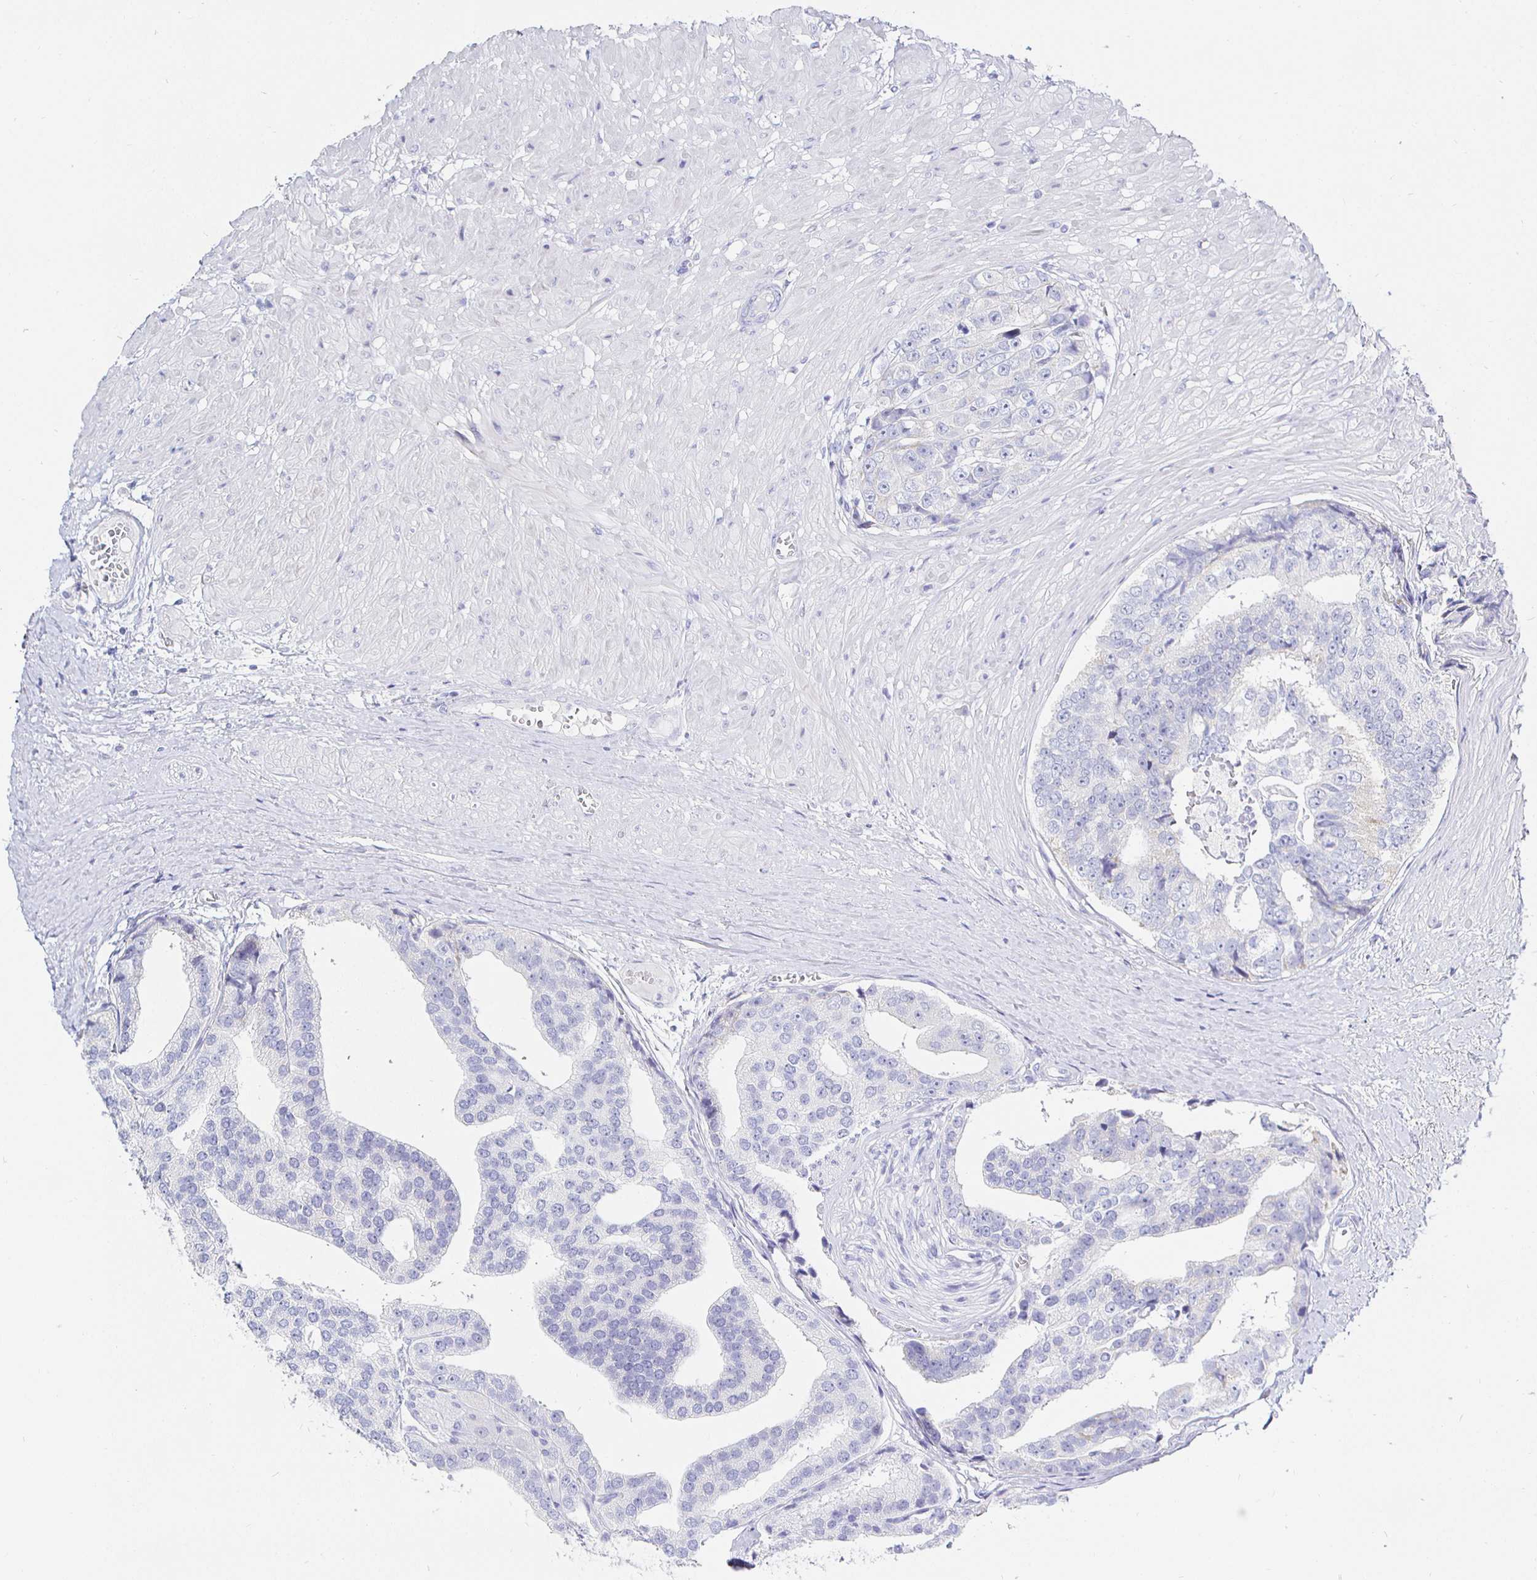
{"staining": {"intensity": "negative", "quantity": "none", "location": "none"}, "tissue": "prostate cancer", "cell_type": "Tumor cells", "image_type": "cancer", "snomed": [{"axis": "morphology", "description": "Adenocarcinoma, High grade"}, {"axis": "topography", "description": "Prostate"}], "caption": "High magnification brightfield microscopy of prostate cancer stained with DAB (brown) and counterstained with hematoxylin (blue): tumor cells show no significant positivity.", "gene": "CR2", "patient": {"sex": "male", "age": 71}}